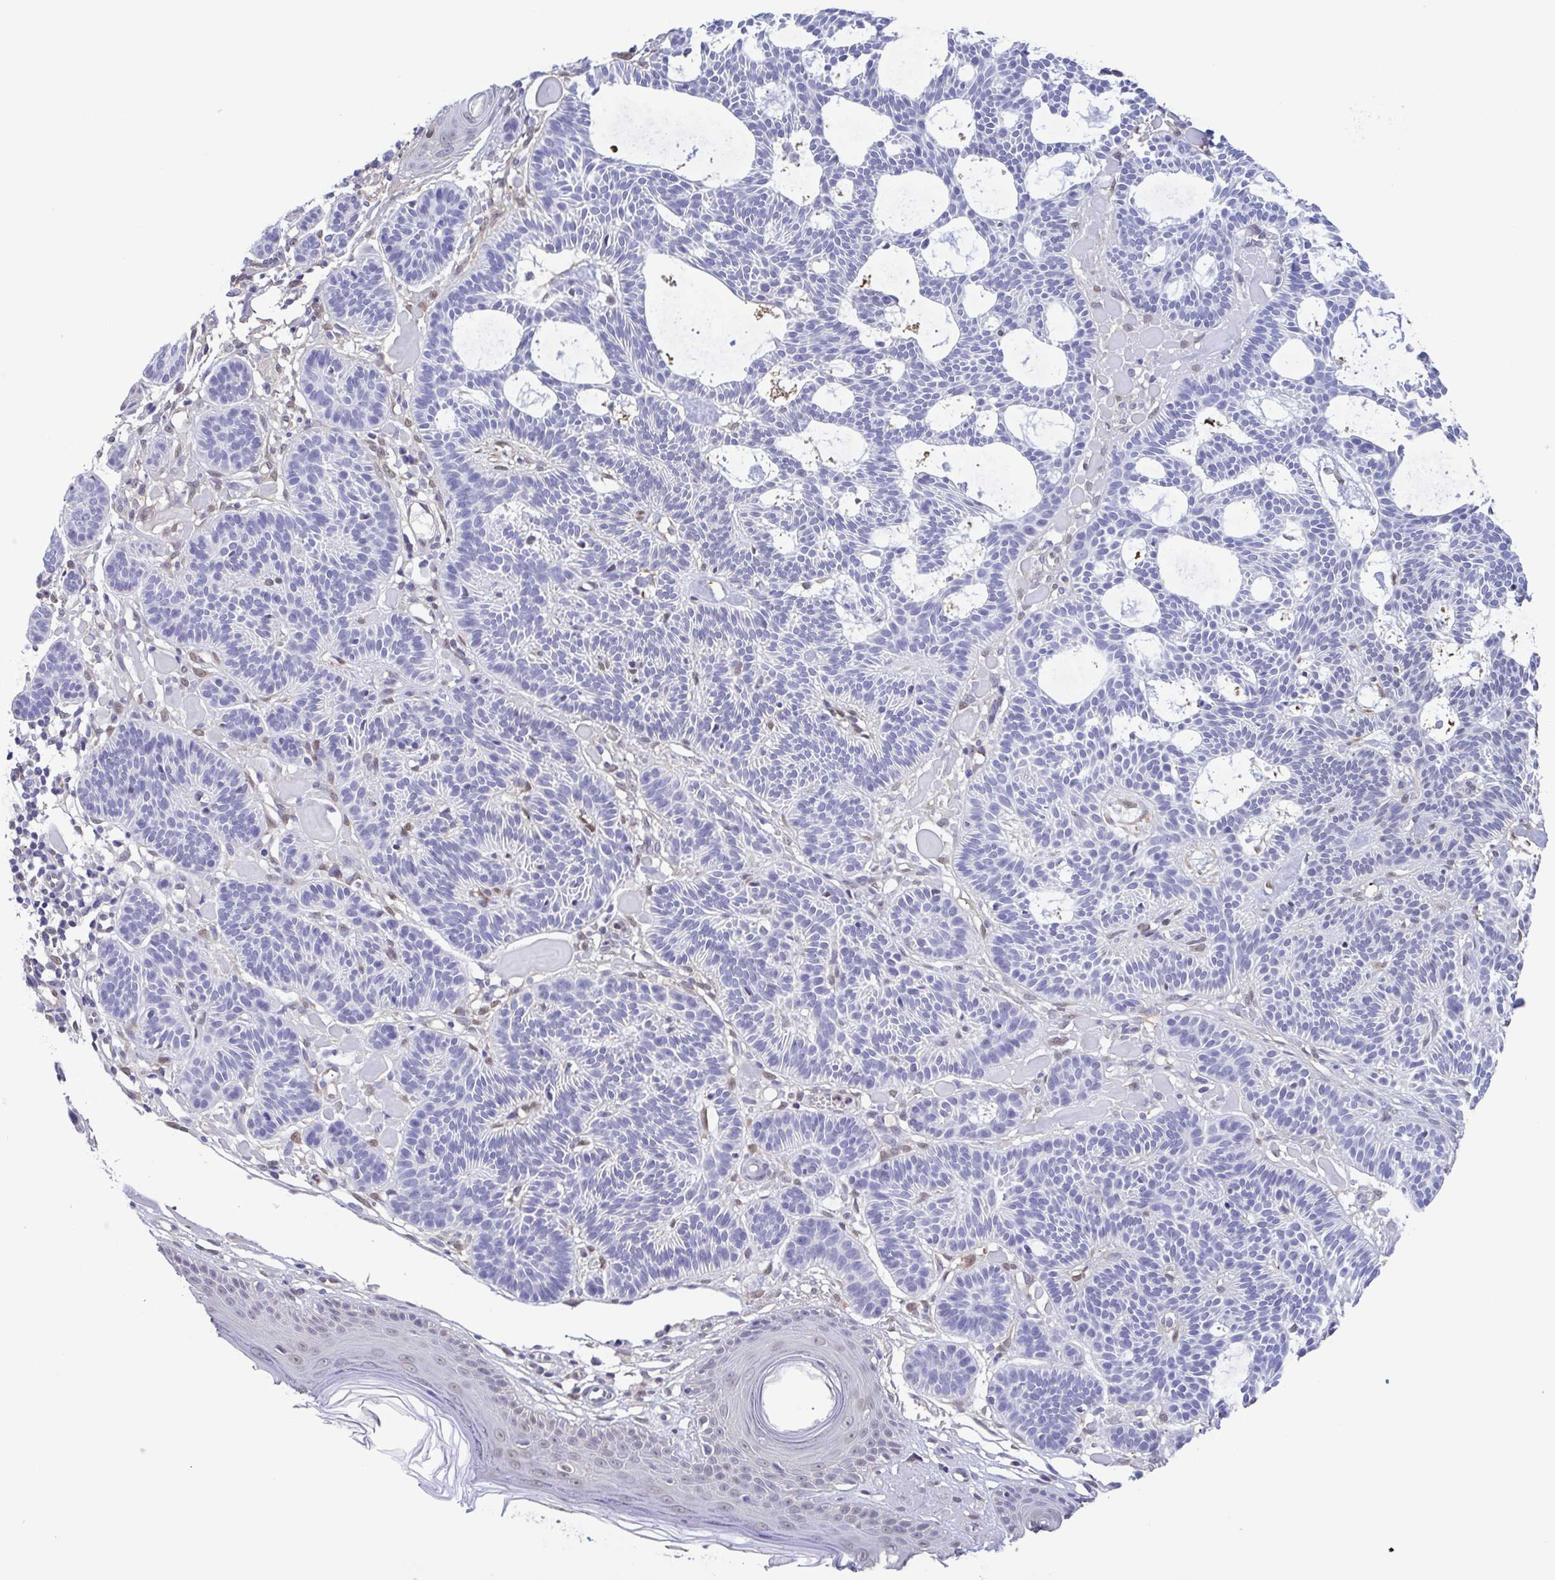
{"staining": {"intensity": "negative", "quantity": "none", "location": "none"}, "tissue": "skin cancer", "cell_type": "Tumor cells", "image_type": "cancer", "snomed": [{"axis": "morphology", "description": "Basal cell carcinoma"}, {"axis": "topography", "description": "Skin"}], "caption": "Tumor cells are negative for brown protein staining in skin basal cell carcinoma.", "gene": "LDHC", "patient": {"sex": "male", "age": 85}}